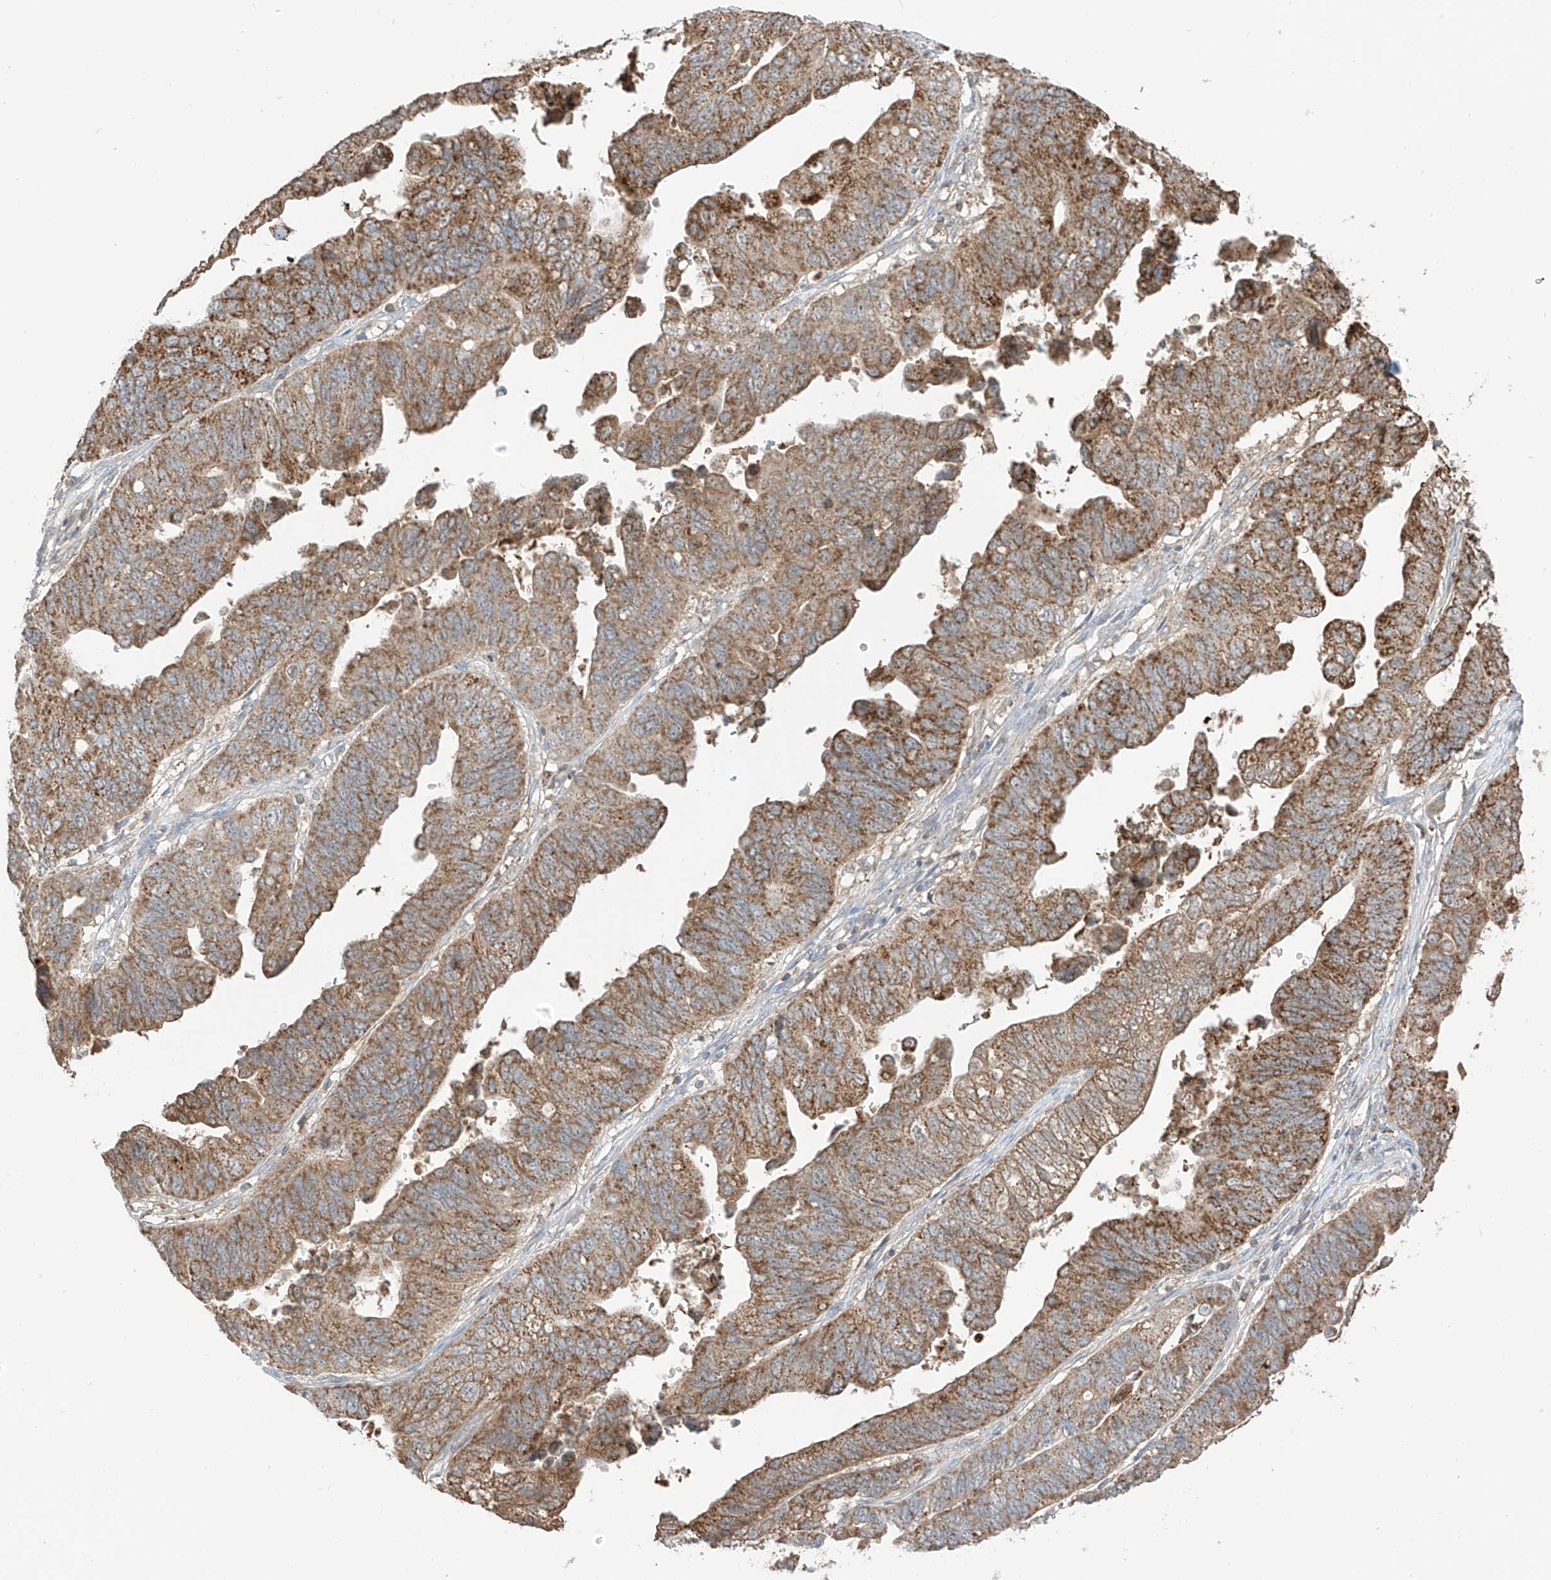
{"staining": {"intensity": "moderate", "quantity": ">75%", "location": "cytoplasmic/membranous"}, "tissue": "stomach cancer", "cell_type": "Tumor cells", "image_type": "cancer", "snomed": [{"axis": "morphology", "description": "Adenocarcinoma, NOS"}, {"axis": "topography", "description": "Stomach"}], "caption": "Approximately >75% of tumor cells in adenocarcinoma (stomach) show moderate cytoplasmic/membranous protein staining as visualized by brown immunohistochemical staining.", "gene": "ETHE1", "patient": {"sex": "male", "age": 59}}